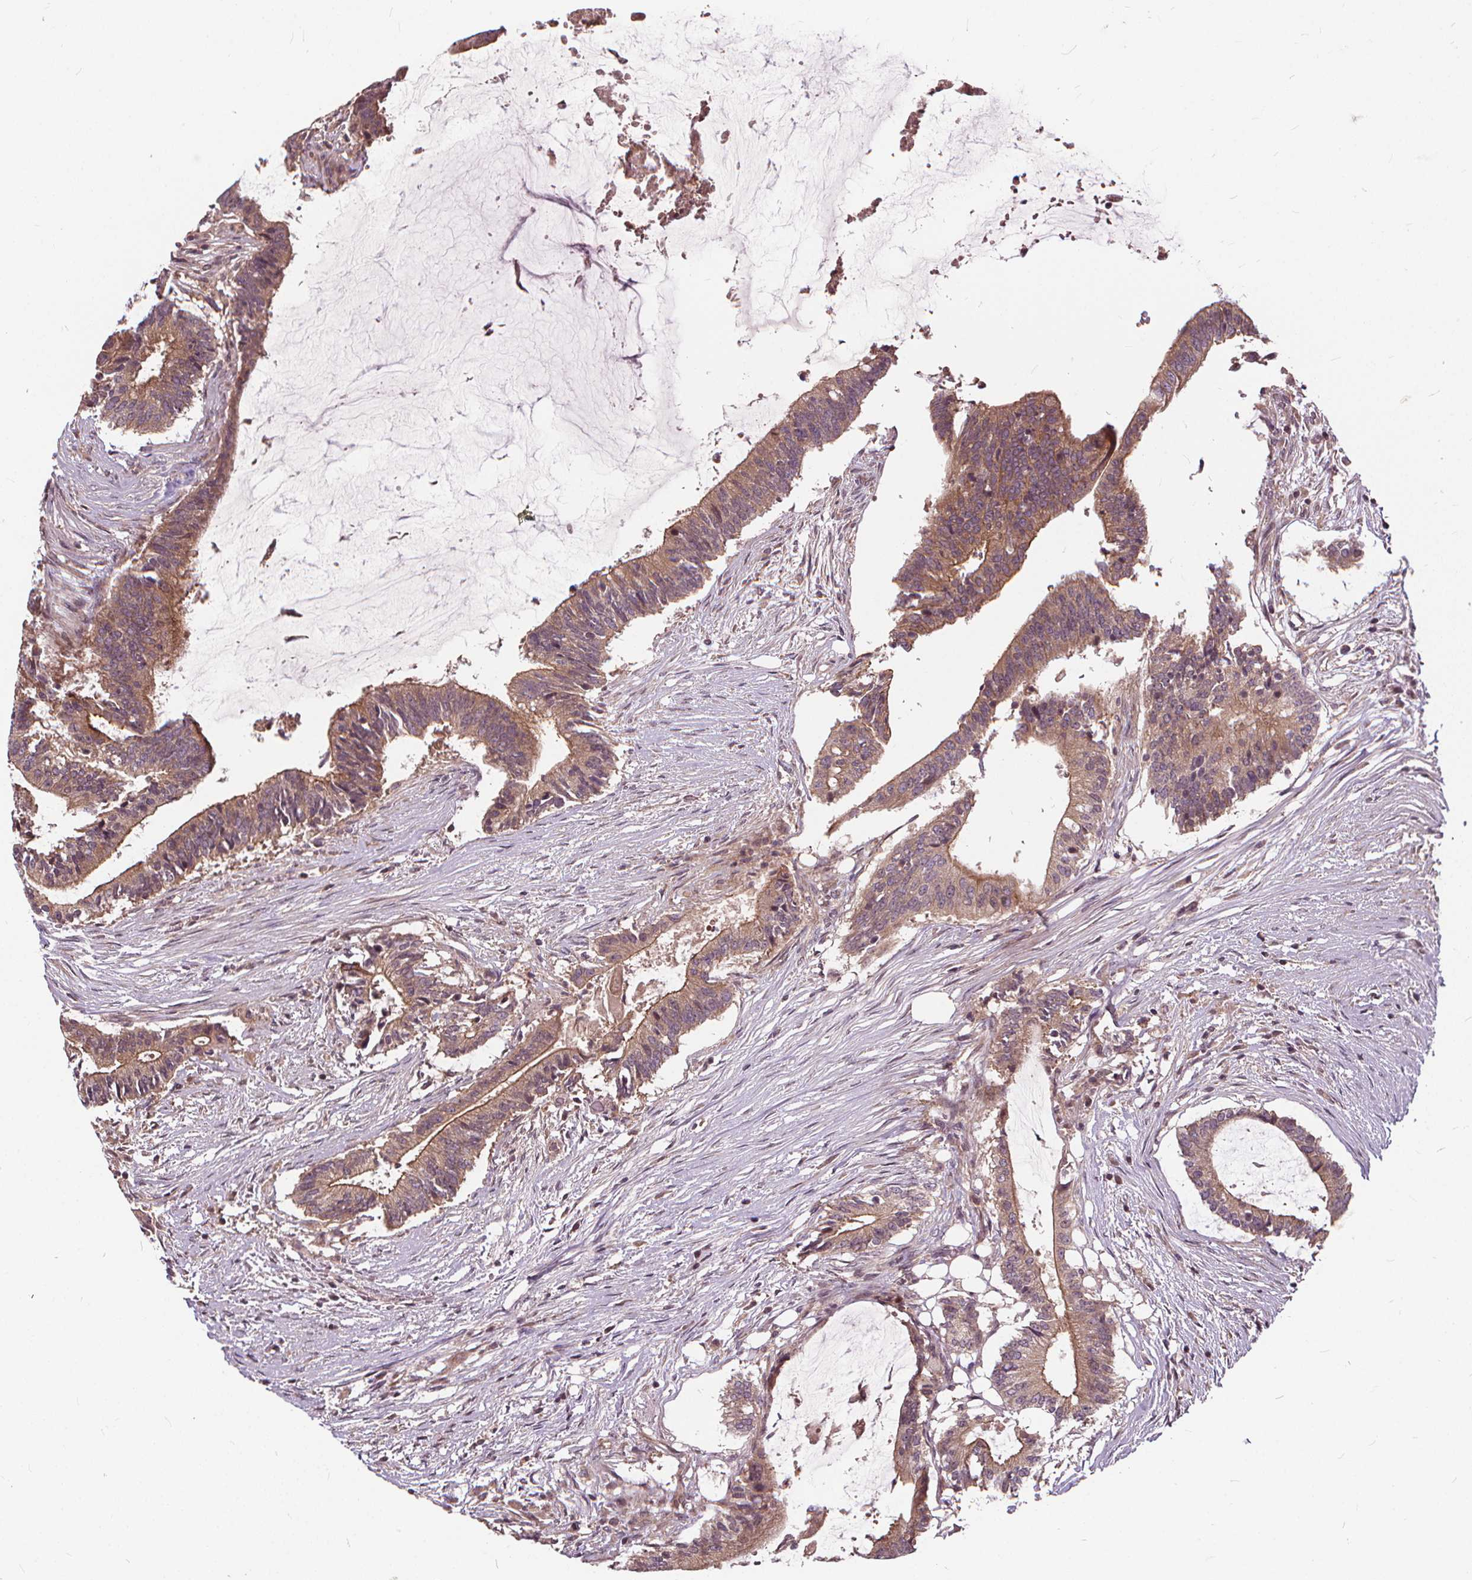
{"staining": {"intensity": "moderate", "quantity": ">75%", "location": "cytoplasmic/membranous"}, "tissue": "colorectal cancer", "cell_type": "Tumor cells", "image_type": "cancer", "snomed": [{"axis": "morphology", "description": "Adenocarcinoma, NOS"}, {"axis": "topography", "description": "Colon"}], "caption": "IHC (DAB) staining of human colorectal cancer displays moderate cytoplasmic/membranous protein expression in approximately >75% of tumor cells.", "gene": "INPP5E", "patient": {"sex": "female", "age": 43}}